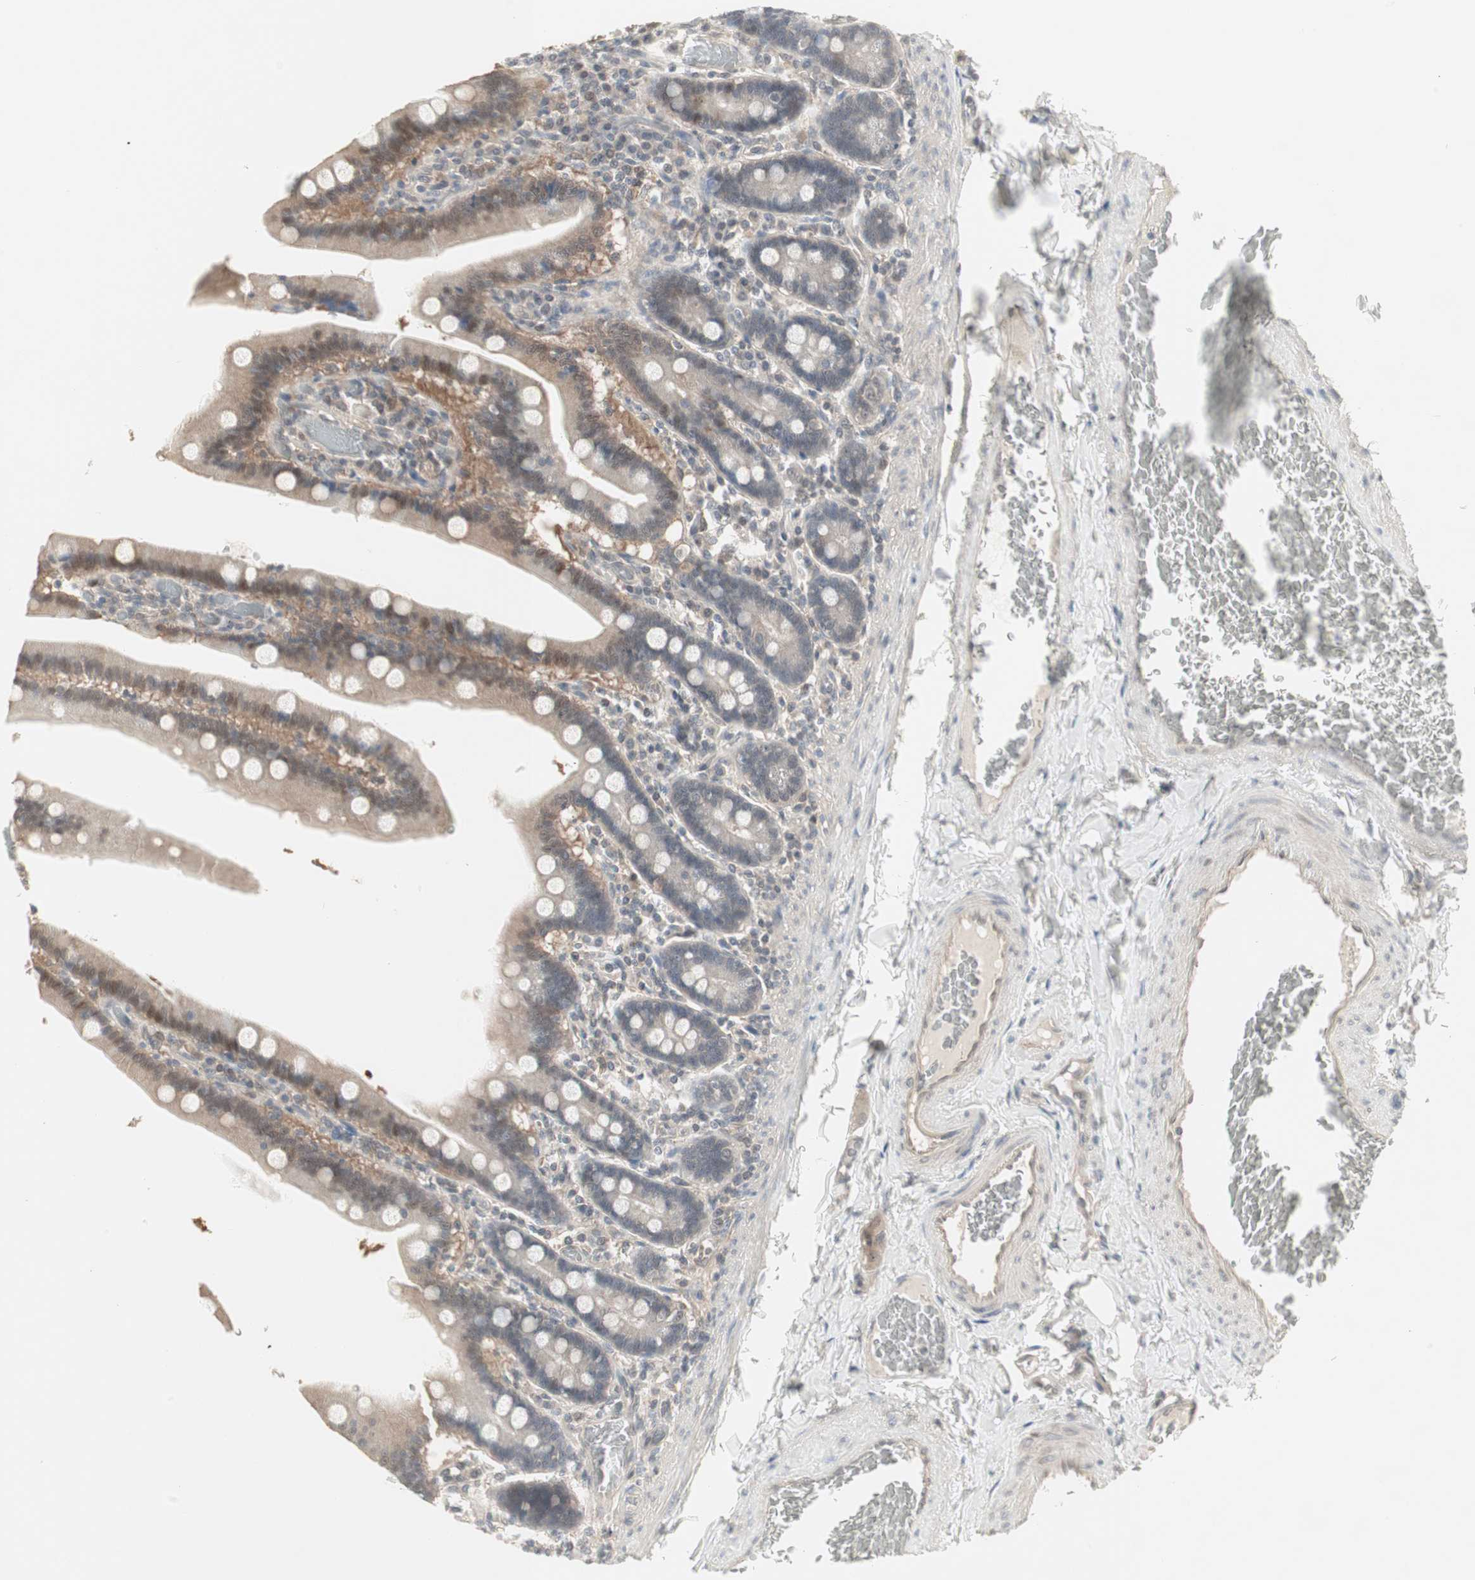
{"staining": {"intensity": "weak", "quantity": "25%-75%", "location": "cytoplasmic/membranous,nuclear"}, "tissue": "duodenum", "cell_type": "Glandular cells", "image_type": "normal", "snomed": [{"axis": "morphology", "description": "Normal tissue, NOS"}, {"axis": "topography", "description": "Duodenum"}], "caption": "This is a micrograph of immunohistochemistry staining of benign duodenum, which shows weak staining in the cytoplasmic/membranous,nuclear of glandular cells.", "gene": "PTPA", "patient": {"sex": "female", "age": 53}}